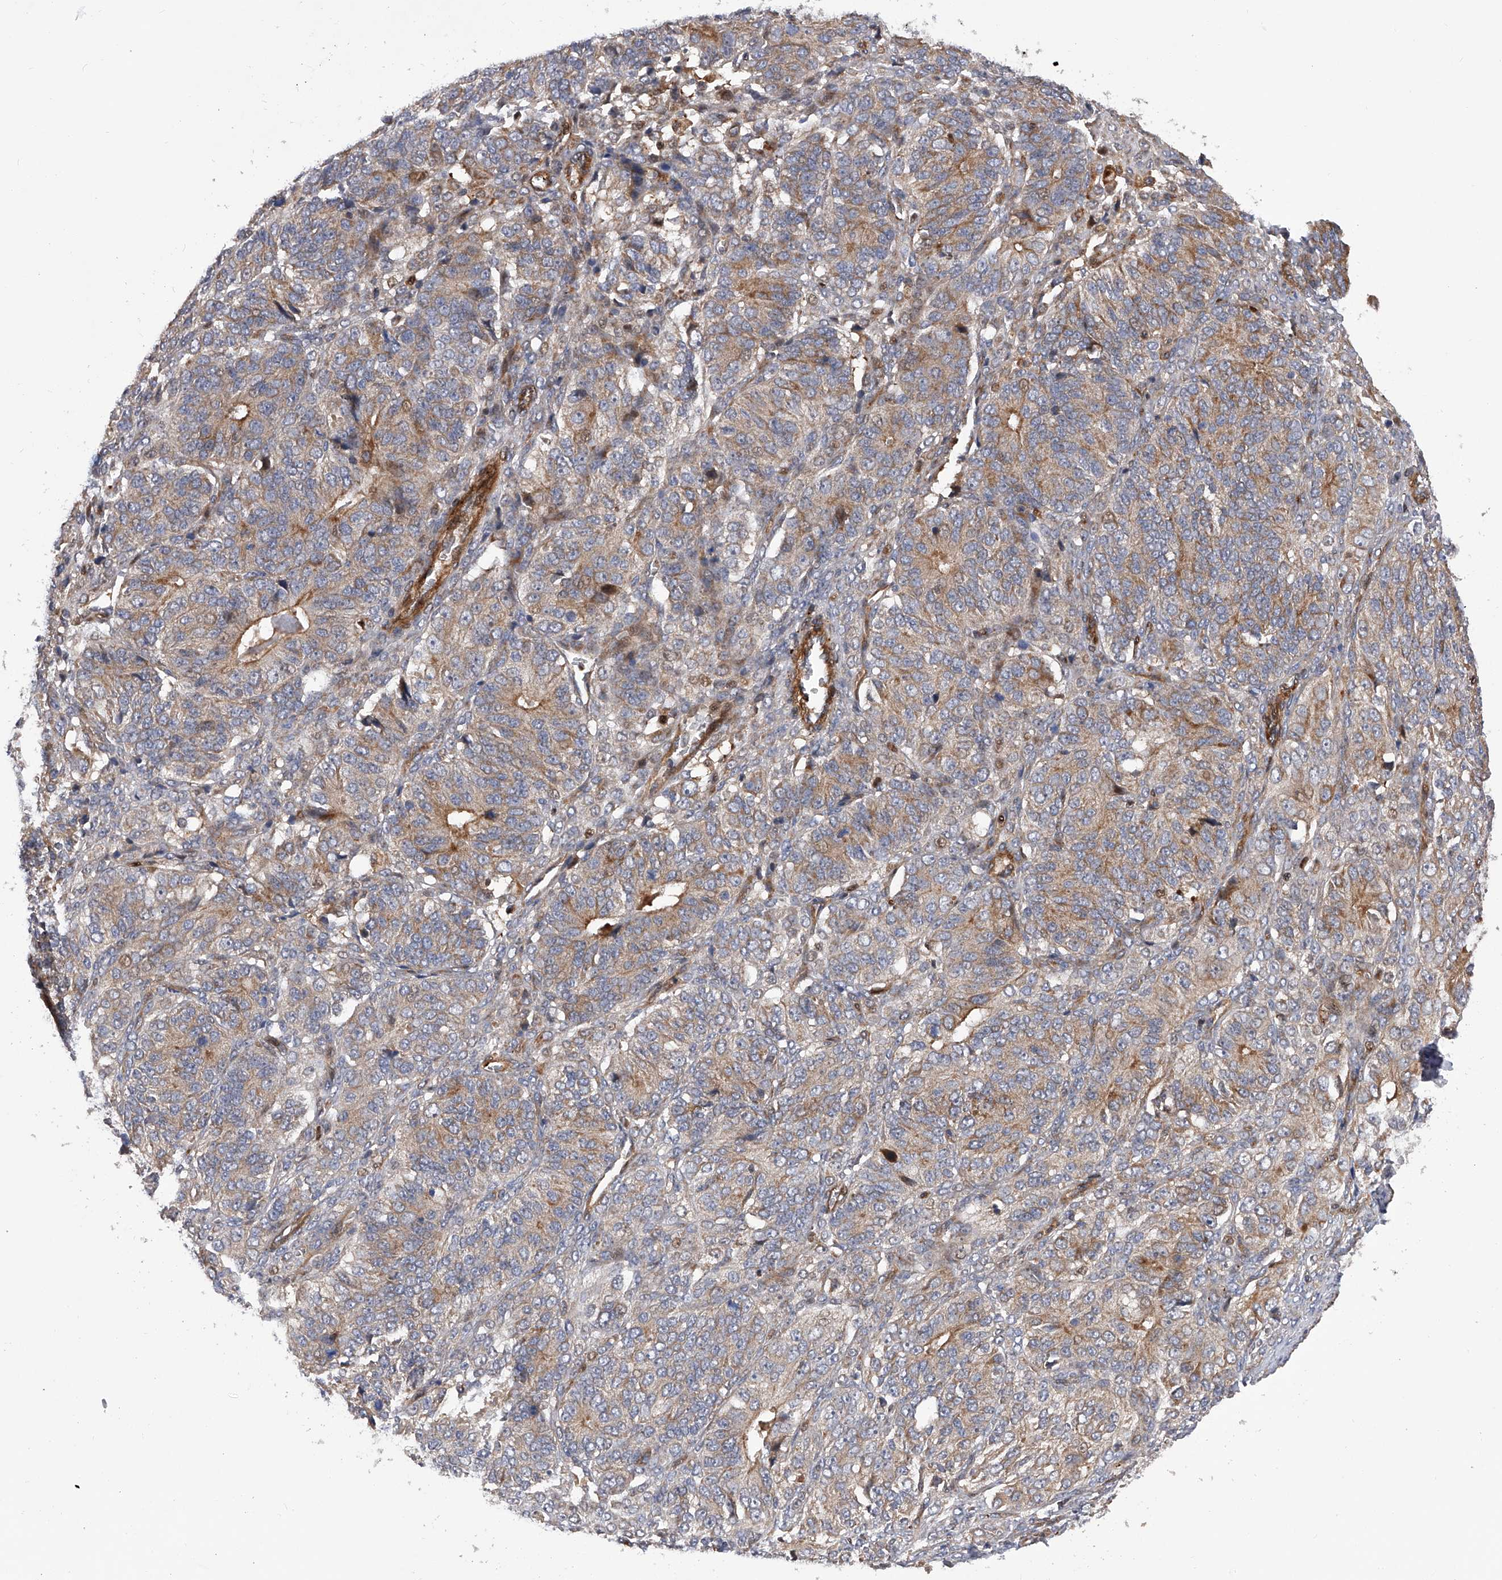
{"staining": {"intensity": "moderate", "quantity": ">75%", "location": "cytoplasmic/membranous"}, "tissue": "ovarian cancer", "cell_type": "Tumor cells", "image_type": "cancer", "snomed": [{"axis": "morphology", "description": "Carcinoma, endometroid"}, {"axis": "topography", "description": "Ovary"}], "caption": "Ovarian endometroid carcinoma stained for a protein (brown) displays moderate cytoplasmic/membranous positive staining in approximately >75% of tumor cells.", "gene": "PDSS2", "patient": {"sex": "female", "age": 51}}